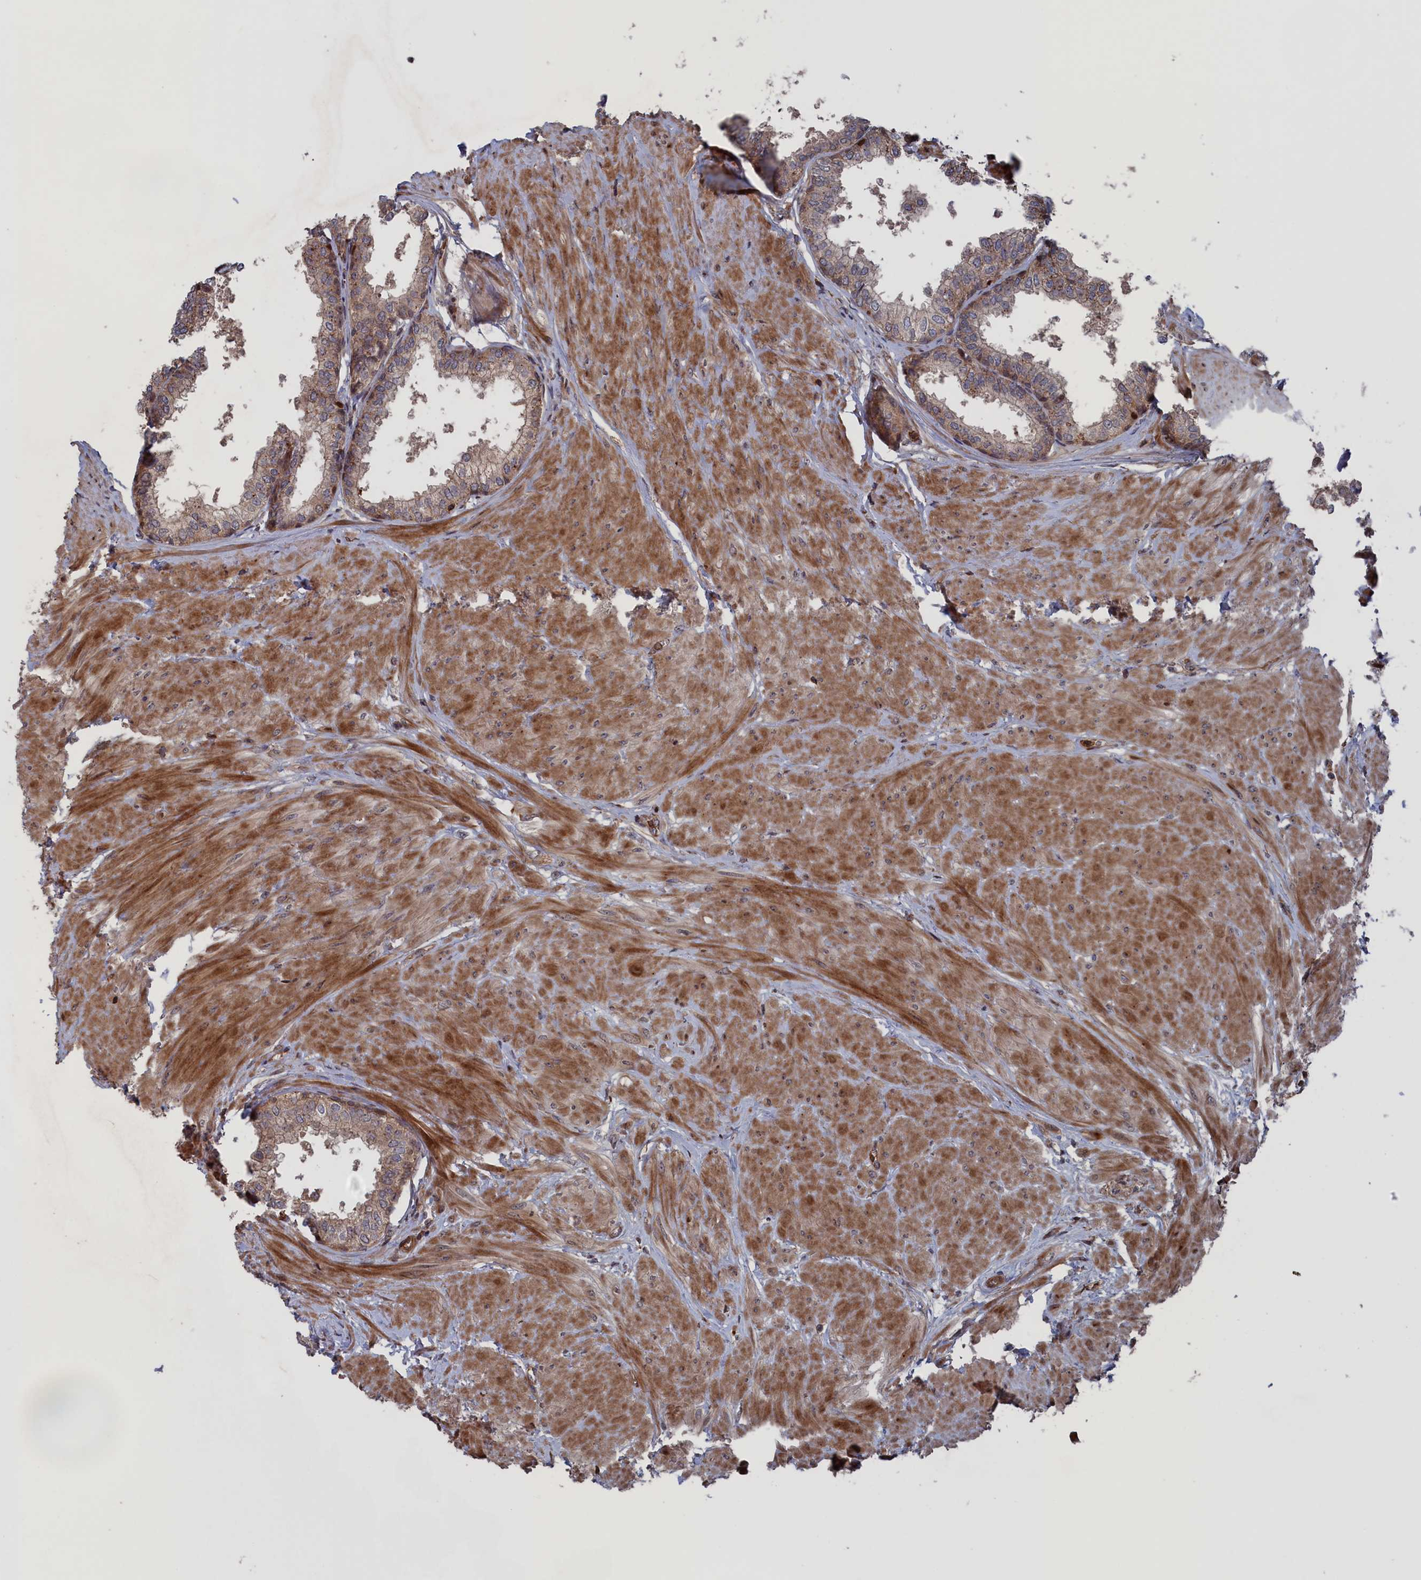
{"staining": {"intensity": "moderate", "quantity": "25%-75%", "location": "cytoplasmic/membranous"}, "tissue": "prostate", "cell_type": "Glandular cells", "image_type": "normal", "snomed": [{"axis": "morphology", "description": "Normal tissue, NOS"}, {"axis": "topography", "description": "Prostate"}], "caption": "Immunohistochemical staining of normal human prostate shows medium levels of moderate cytoplasmic/membranous expression in about 25%-75% of glandular cells. (IHC, brightfield microscopy, high magnification).", "gene": "PLA2G15", "patient": {"sex": "male", "age": 48}}